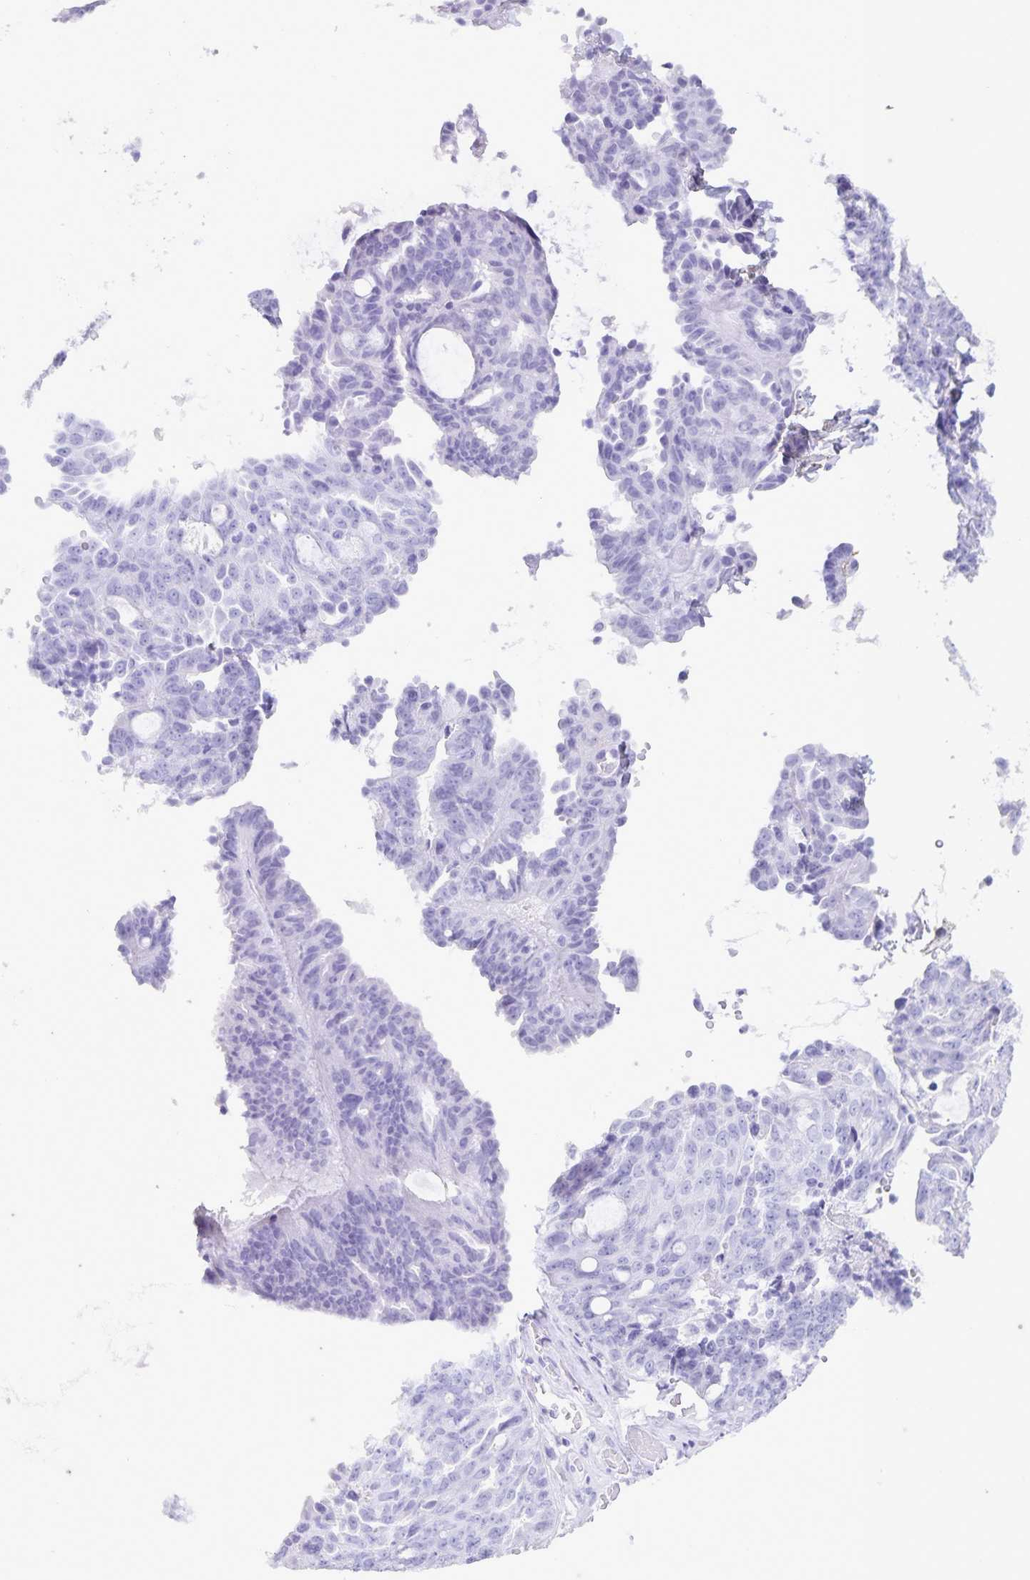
{"staining": {"intensity": "negative", "quantity": "none", "location": "none"}, "tissue": "ovarian cancer", "cell_type": "Tumor cells", "image_type": "cancer", "snomed": [{"axis": "morphology", "description": "Cystadenocarcinoma, serous, NOS"}, {"axis": "topography", "description": "Ovary"}], "caption": "Immunohistochemistry micrograph of neoplastic tissue: serous cystadenocarcinoma (ovarian) stained with DAB (3,3'-diaminobenzidine) reveals no significant protein expression in tumor cells. Nuclei are stained in blue.", "gene": "AQP4", "patient": {"sex": "female", "age": 71}}